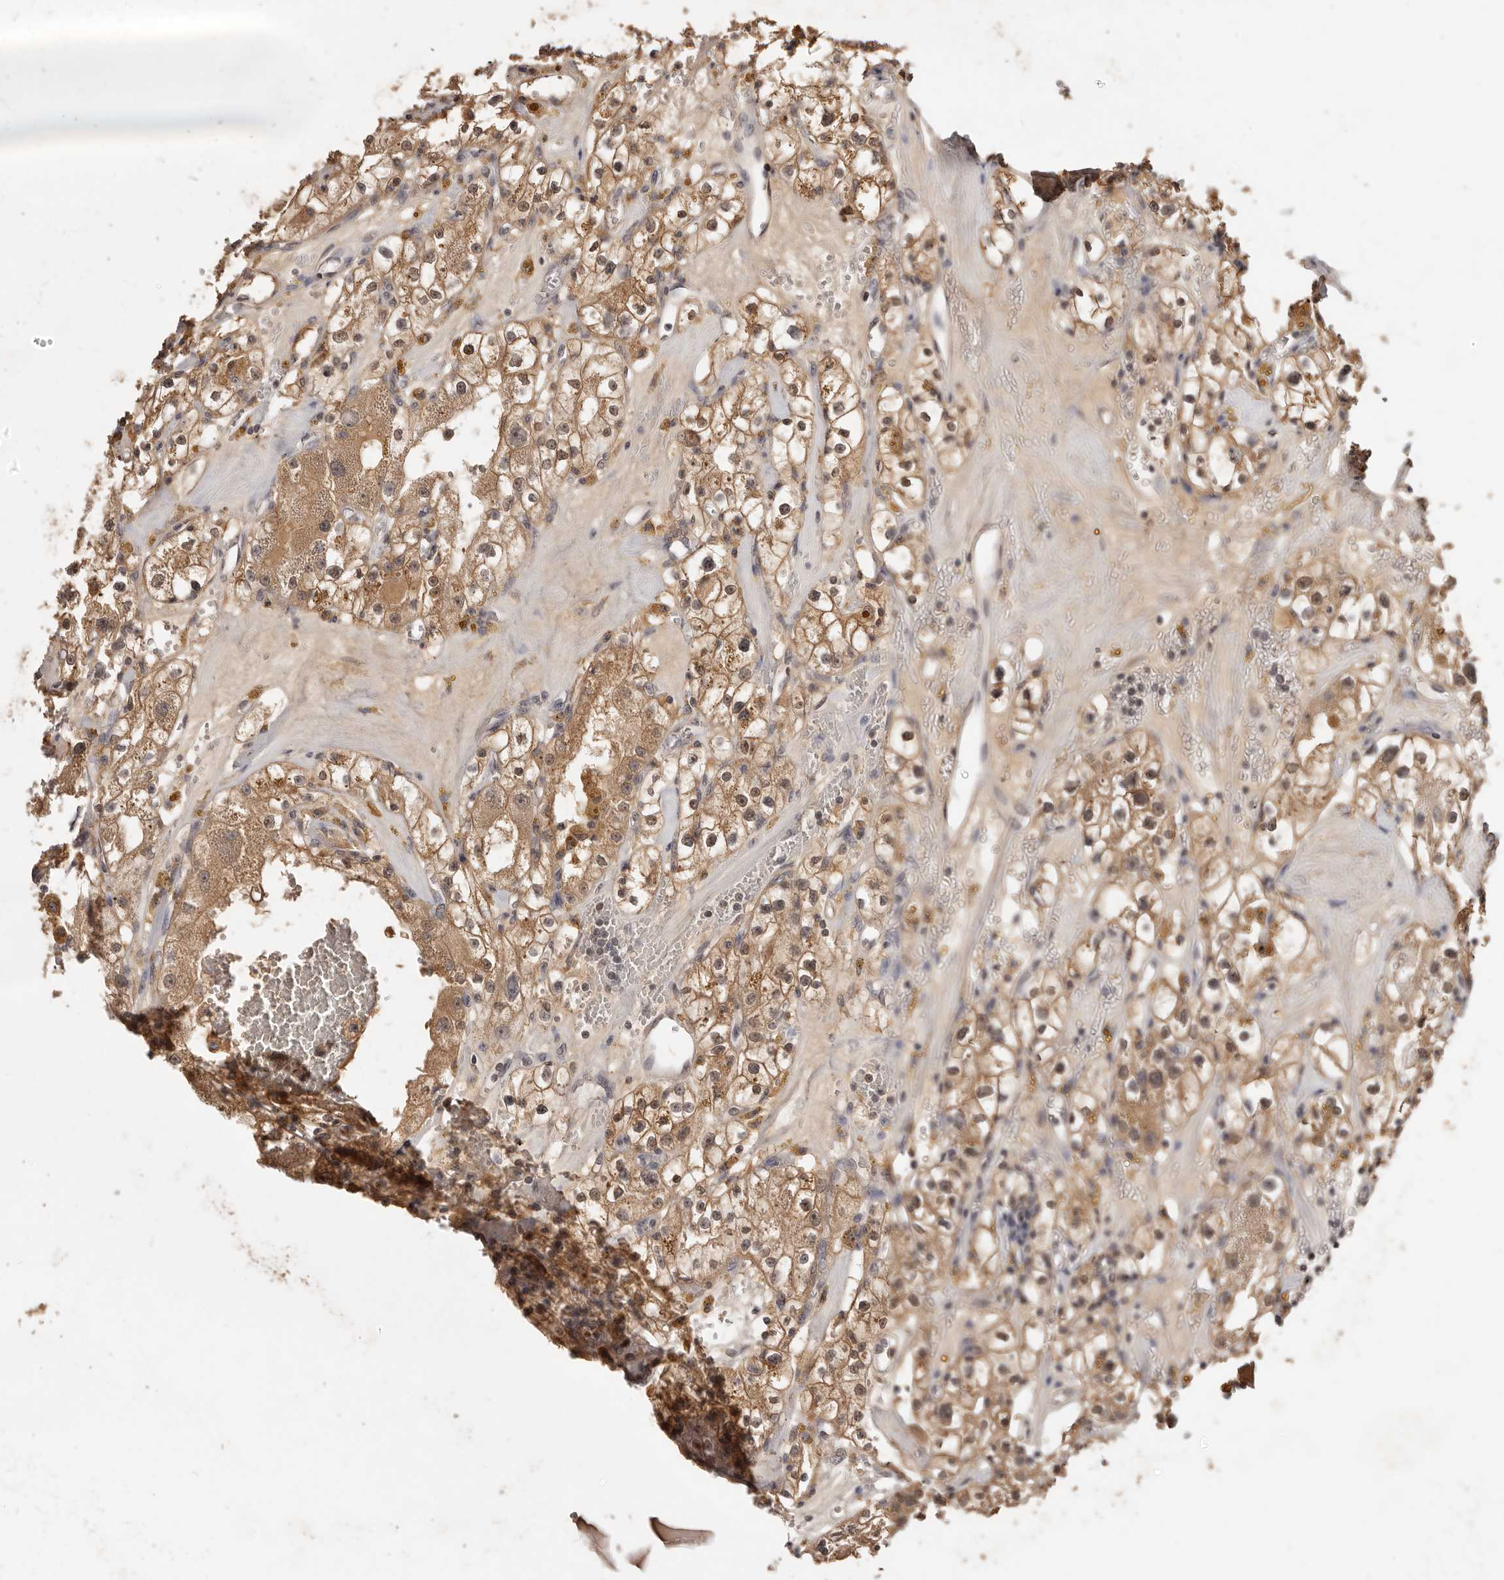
{"staining": {"intensity": "moderate", "quantity": ">75%", "location": "cytoplasmic/membranous,nuclear"}, "tissue": "renal cancer", "cell_type": "Tumor cells", "image_type": "cancer", "snomed": [{"axis": "morphology", "description": "Adenocarcinoma, NOS"}, {"axis": "topography", "description": "Kidney"}], "caption": "Renal adenocarcinoma tissue shows moderate cytoplasmic/membranous and nuclear expression in about >75% of tumor cells The protein of interest is shown in brown color, while the nuclei are stained blue.", "gene": "TSPAN13", "patient": {"sex": "male", "age": 56}}